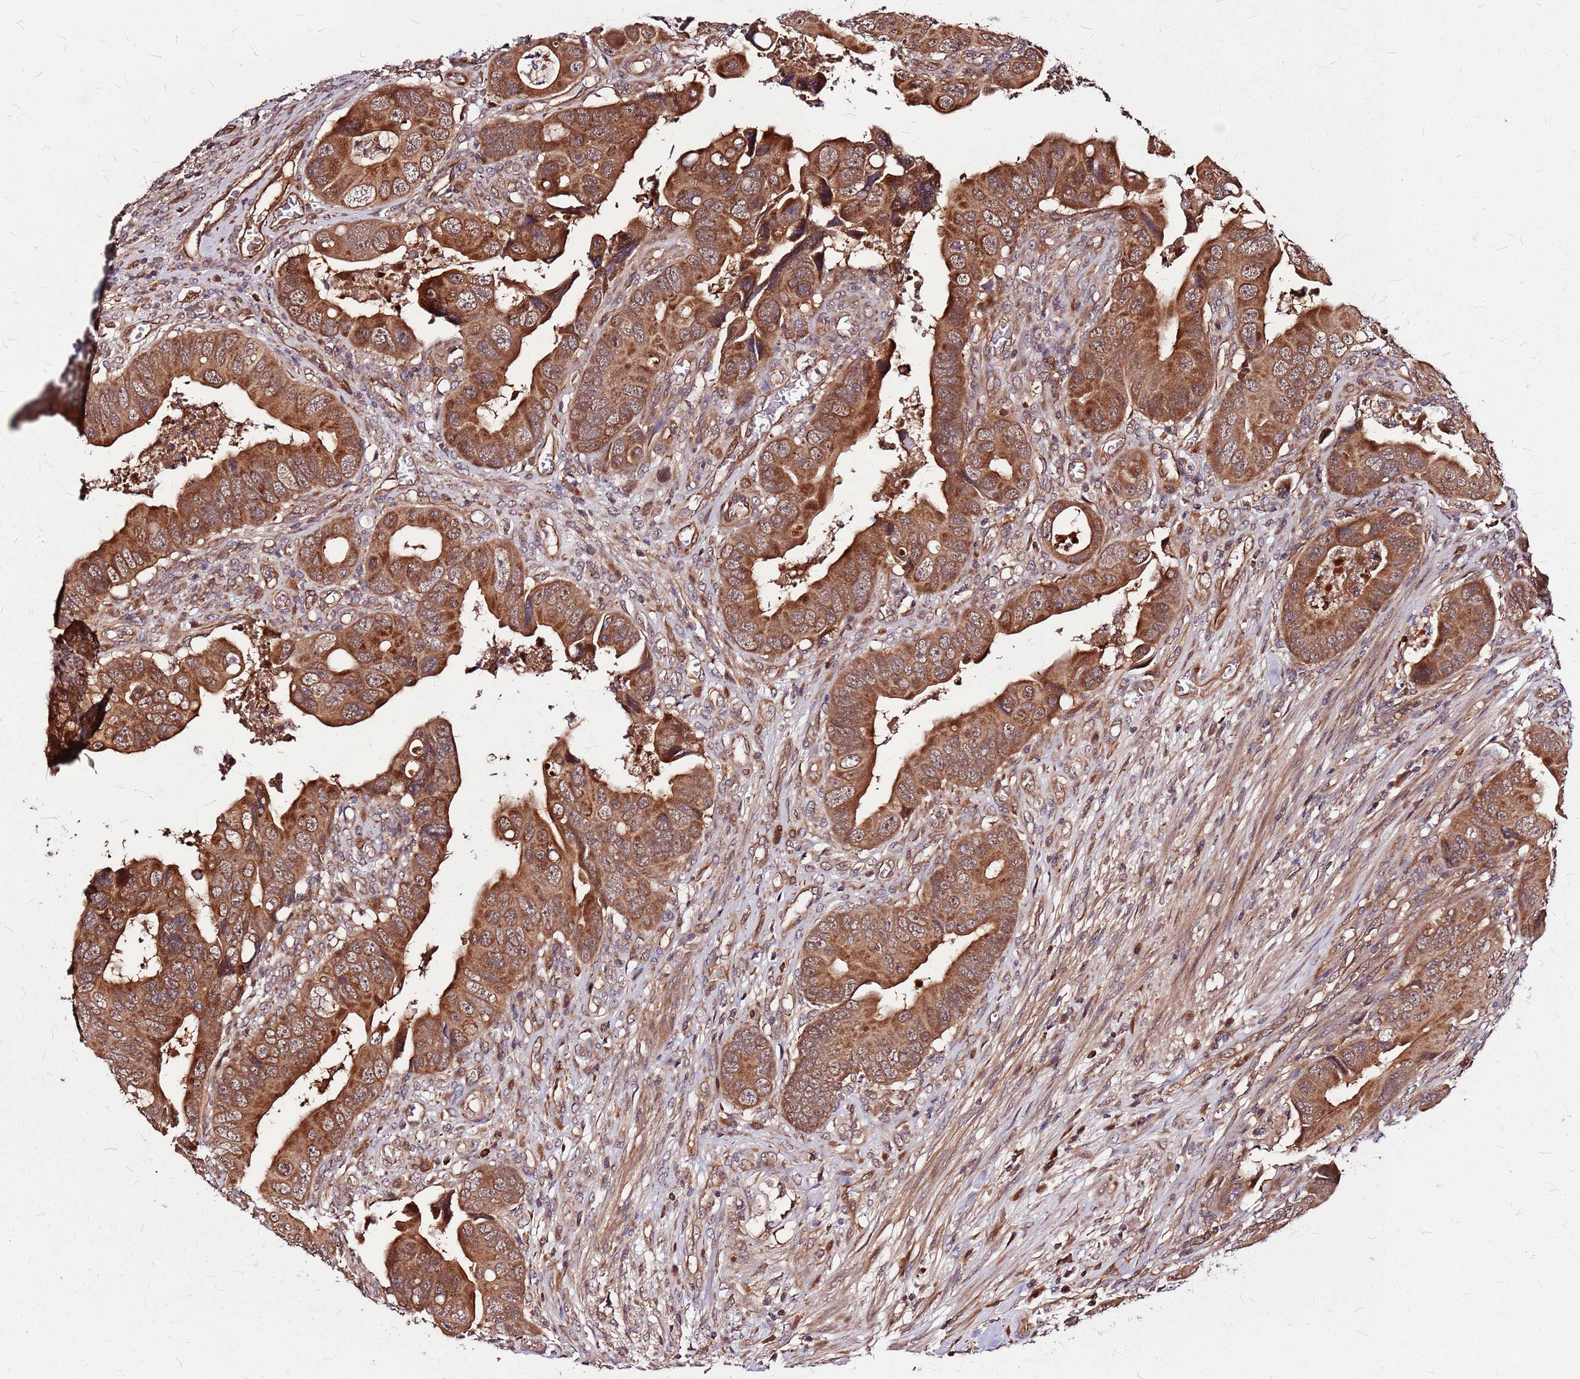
{"staining": {"intensity": "strong", "quantity": ">75%", "location": "cytoplasmic/membranous"}, "tissue": "colorectal cancer", "cell_type": "Tumor cells", "image_type": "cancer", "snomed": [{"axis": "morphology", "description": "Adenocarcinoma, NOS"}, {"axis": "topography", "description": "Rectum"}], "caption": "An IHC photomicrograph of tumor tissue is shown. Protein staining in brown shows strong cytoplasmic/membranous positivity in colorectal adenocarcinoma within tumor cells. The protein is shown in brown color, while the nuclei are stained blue.", "gene": "LYPLAL1", "patient": {"sex": "female", "age": 78}}